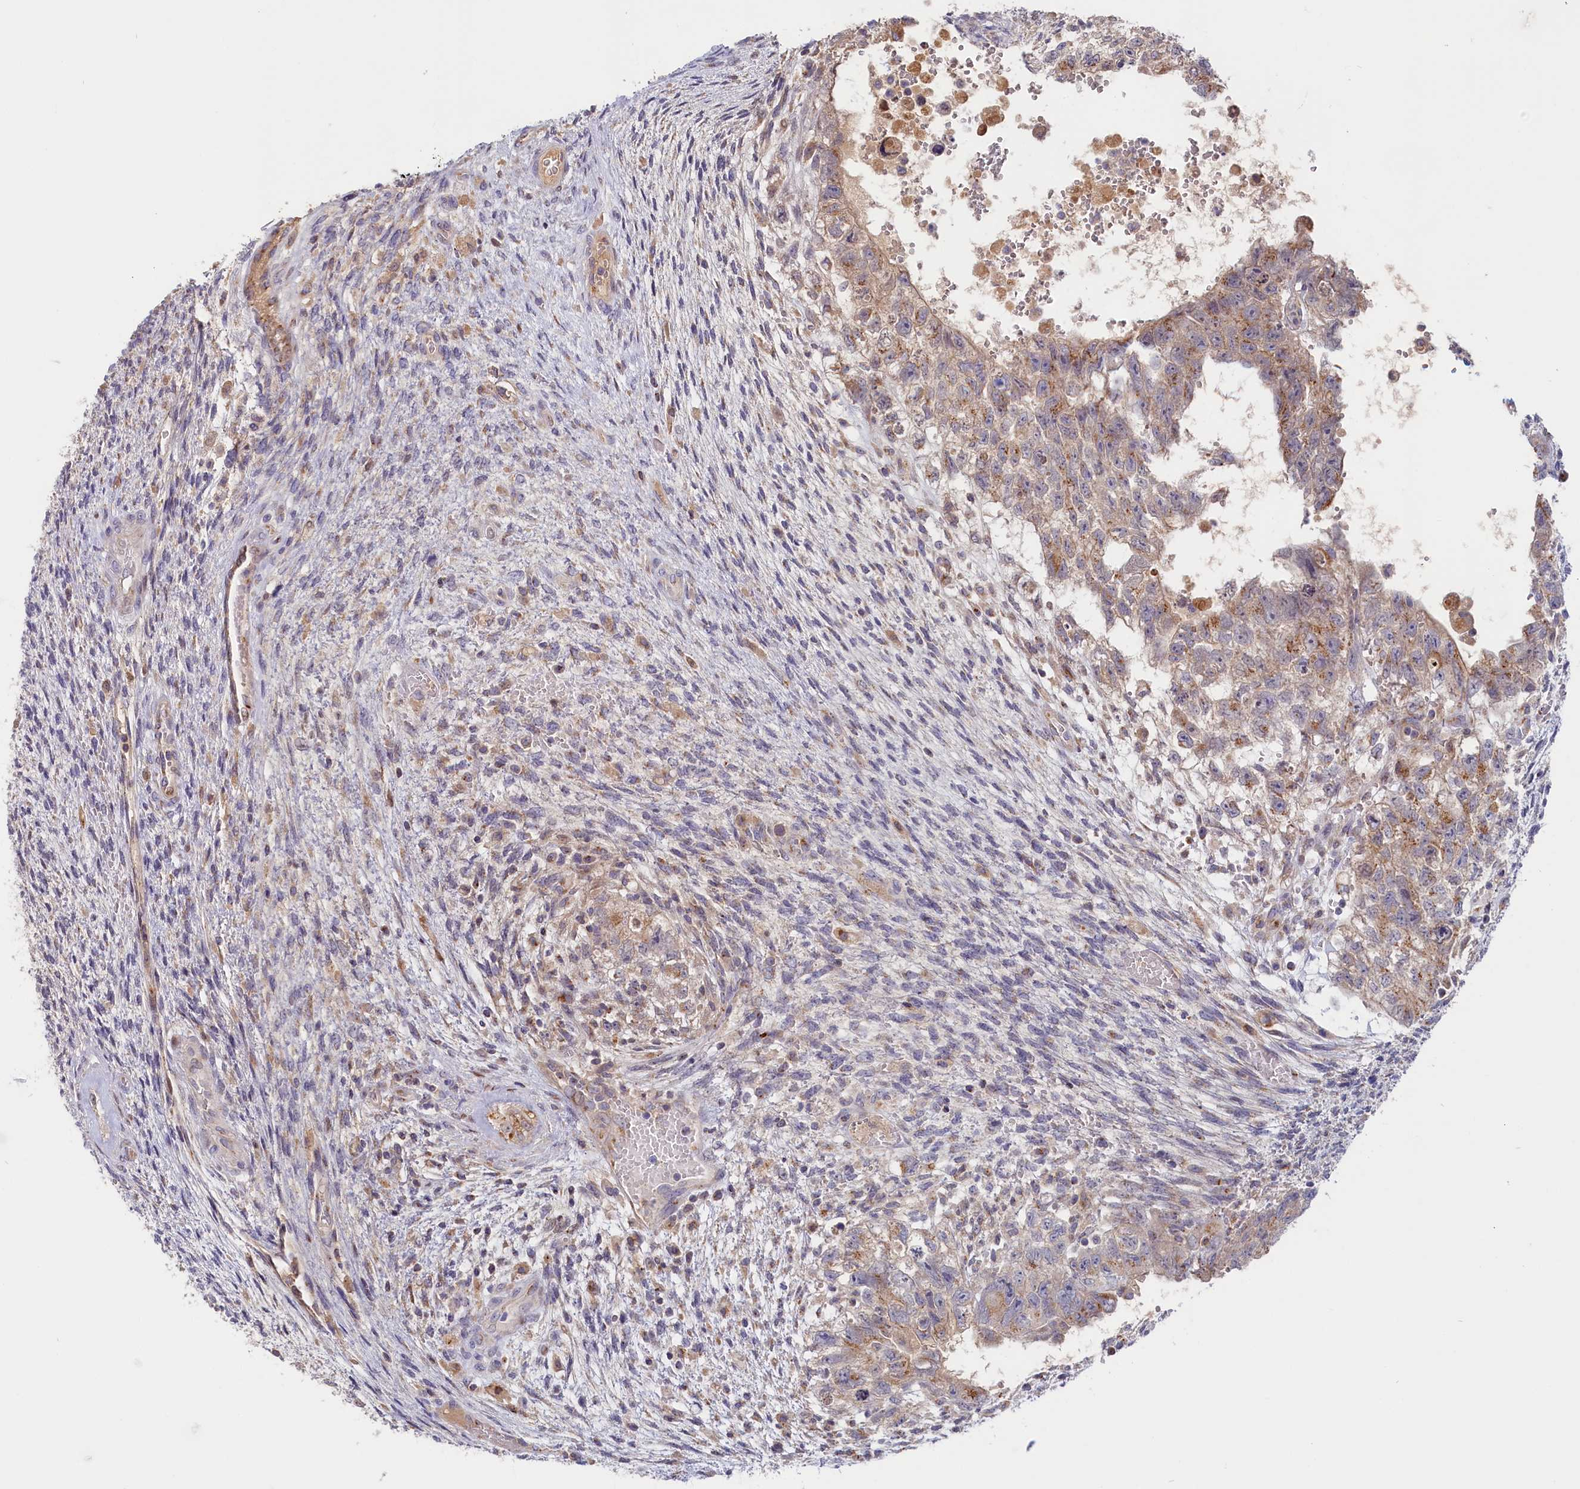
{"staining": {"intensity": "weak", "quantity": "<25%", "location": "cytoplasmic/membranous"}, "tissue": "testis cancer", "cell_type": "Tumor cells", "image_type": "cancer", "snomed": [{"axis": "morphology", "description": "Carcinoma, Embryonal, NOS"}, {"axis": "topography", "description": "Testis"}], "caption": "DAB immunohistochemical staining of testis cancer shows no significant staining in tumor cells. (Stains: DAB immunohistochemistry (IHC) with hematoxylin counter stain, Microscopy: brightfield microscopy at high magnification).", "gene": "CHST12", "patient": {"sex": "male", "age": 26}}